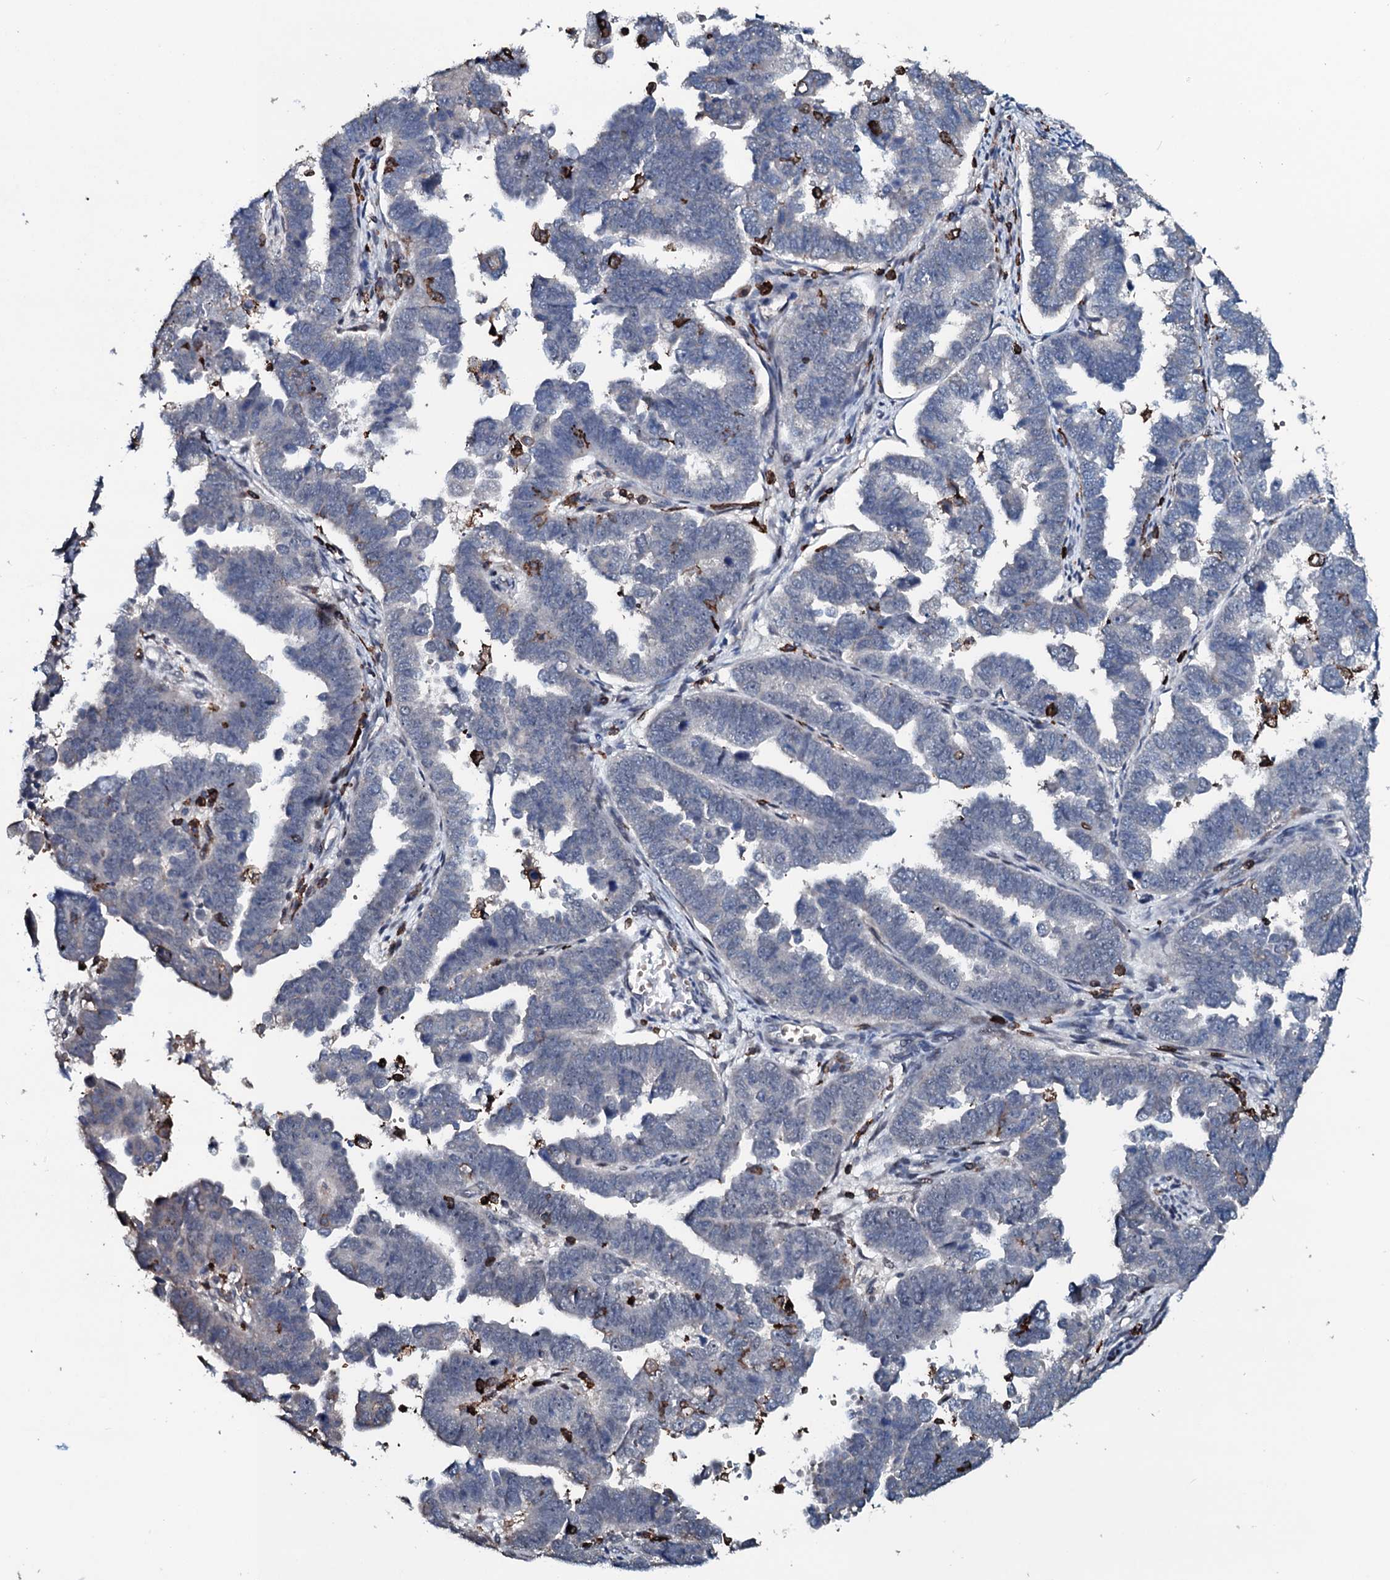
{"staining": {"intensity": "negative", "quantity": "none", "location": "none"}, "tissue": "endometrial cancer", "cell_type": "Tumor cells", "image_type": "cancer", "snomed": [{"axis": "morphology", "description": "Adenocarcinoma, NOS"}, {"axis": "topography", "description": "Endometrium"}], "caption": "Tumor cells are negative for protein expression in human adenocarcinoma (endometrial).", "gene": "OGFOD2", "patient": {"sex": "female", "age": 75}}